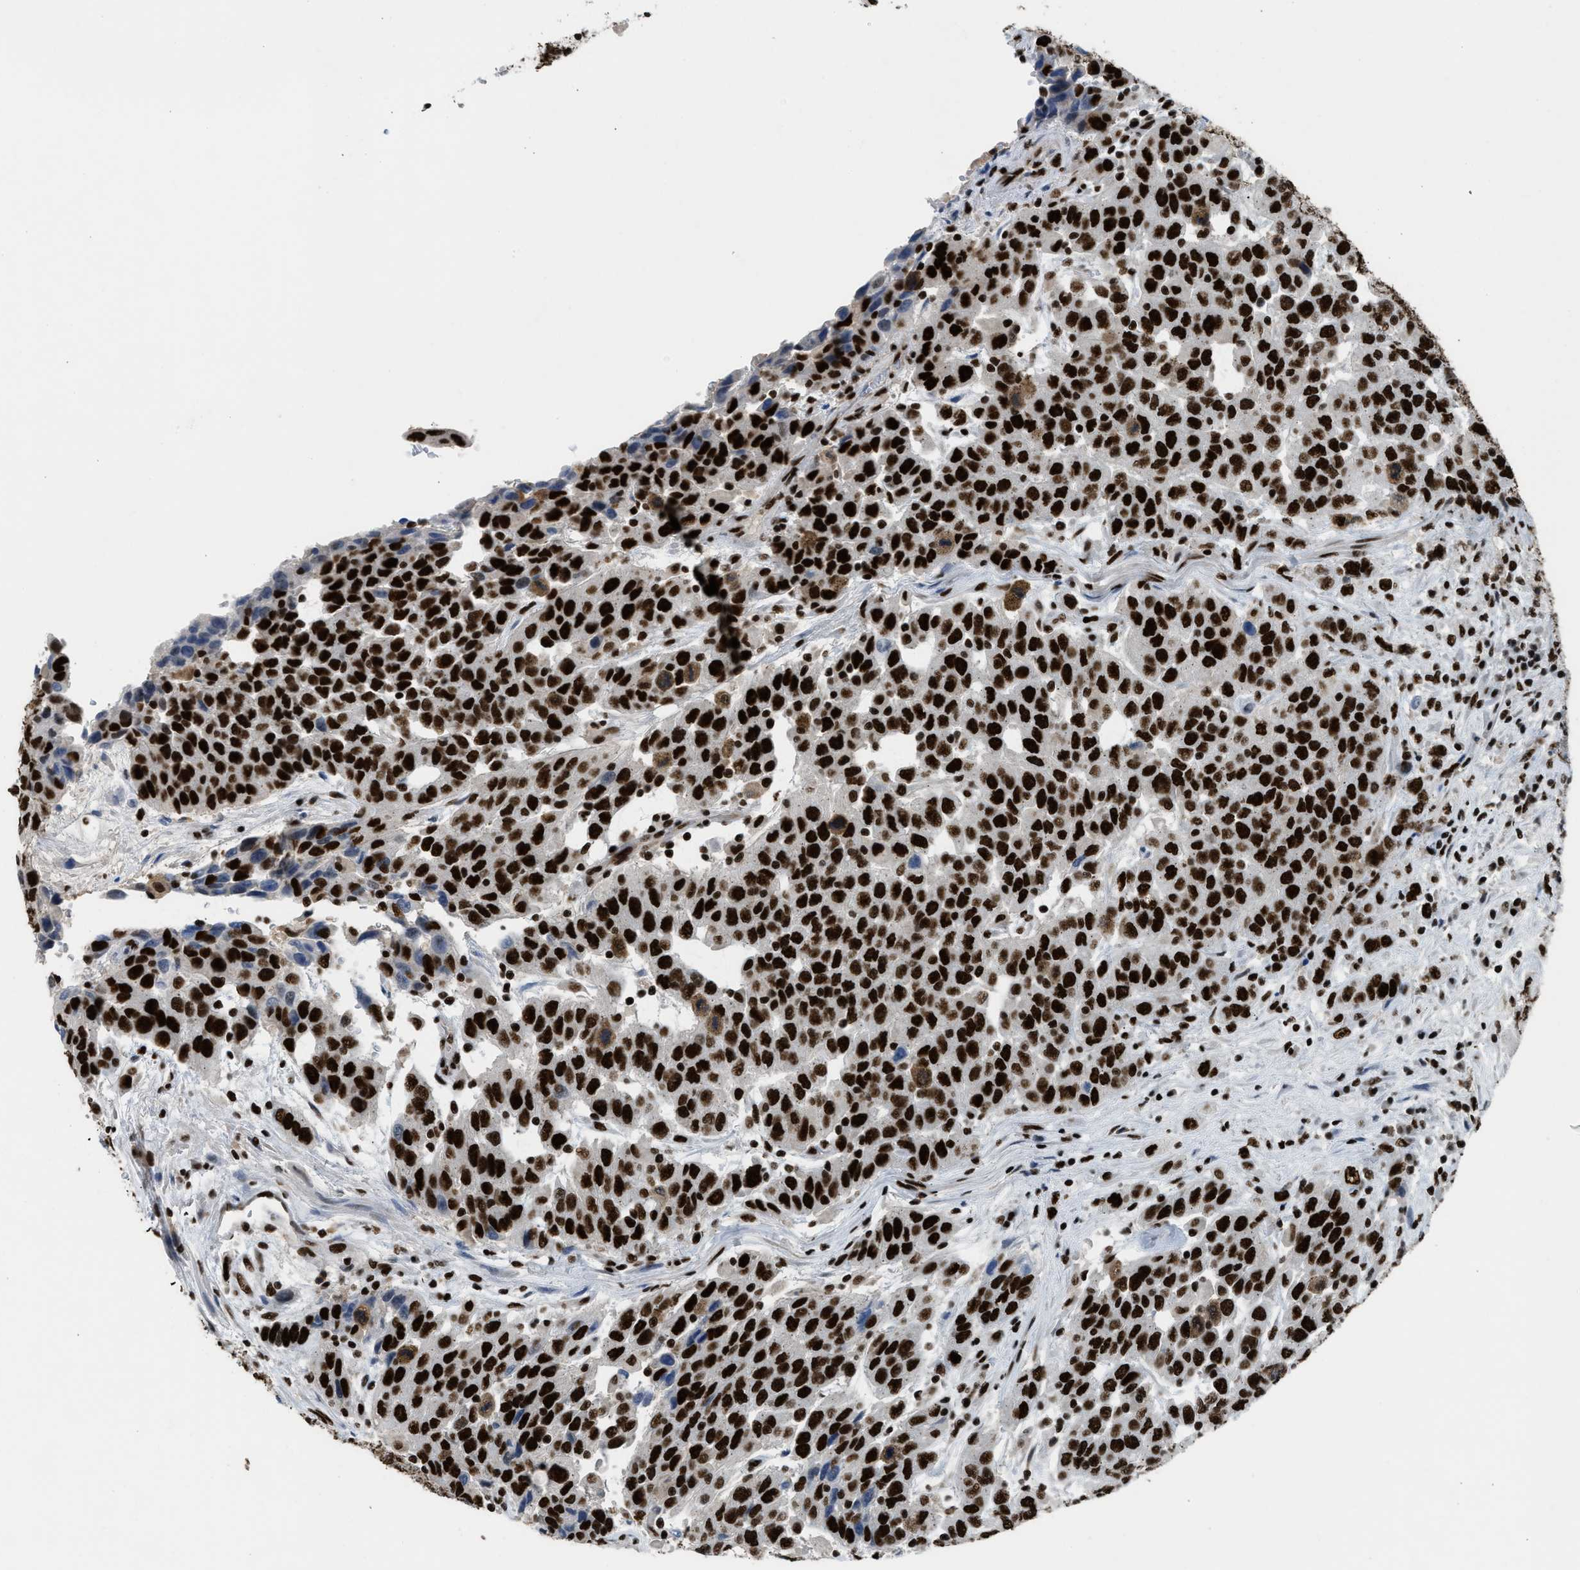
{"staining": {"intensity": "strong", "quantity": ">75%", "location": "nuclear"}, "tissue": "urothelial cancer", "cell_type": "Tumor cells", "image_type": "cancer", "snomed": [{"axis": "morphology", "description": "Urothelial carcinoma, High grade"}, {"axis": "topography", "description": "Urinary bladder"}], "caption": "There is high levels of strong nuclear expression in tumor cells of urothelial cancer, as demonstrated by immunohistochemical staining (brown color).", "gene": "SCAF4", "patient": {"sex": "female", "age": 80}}